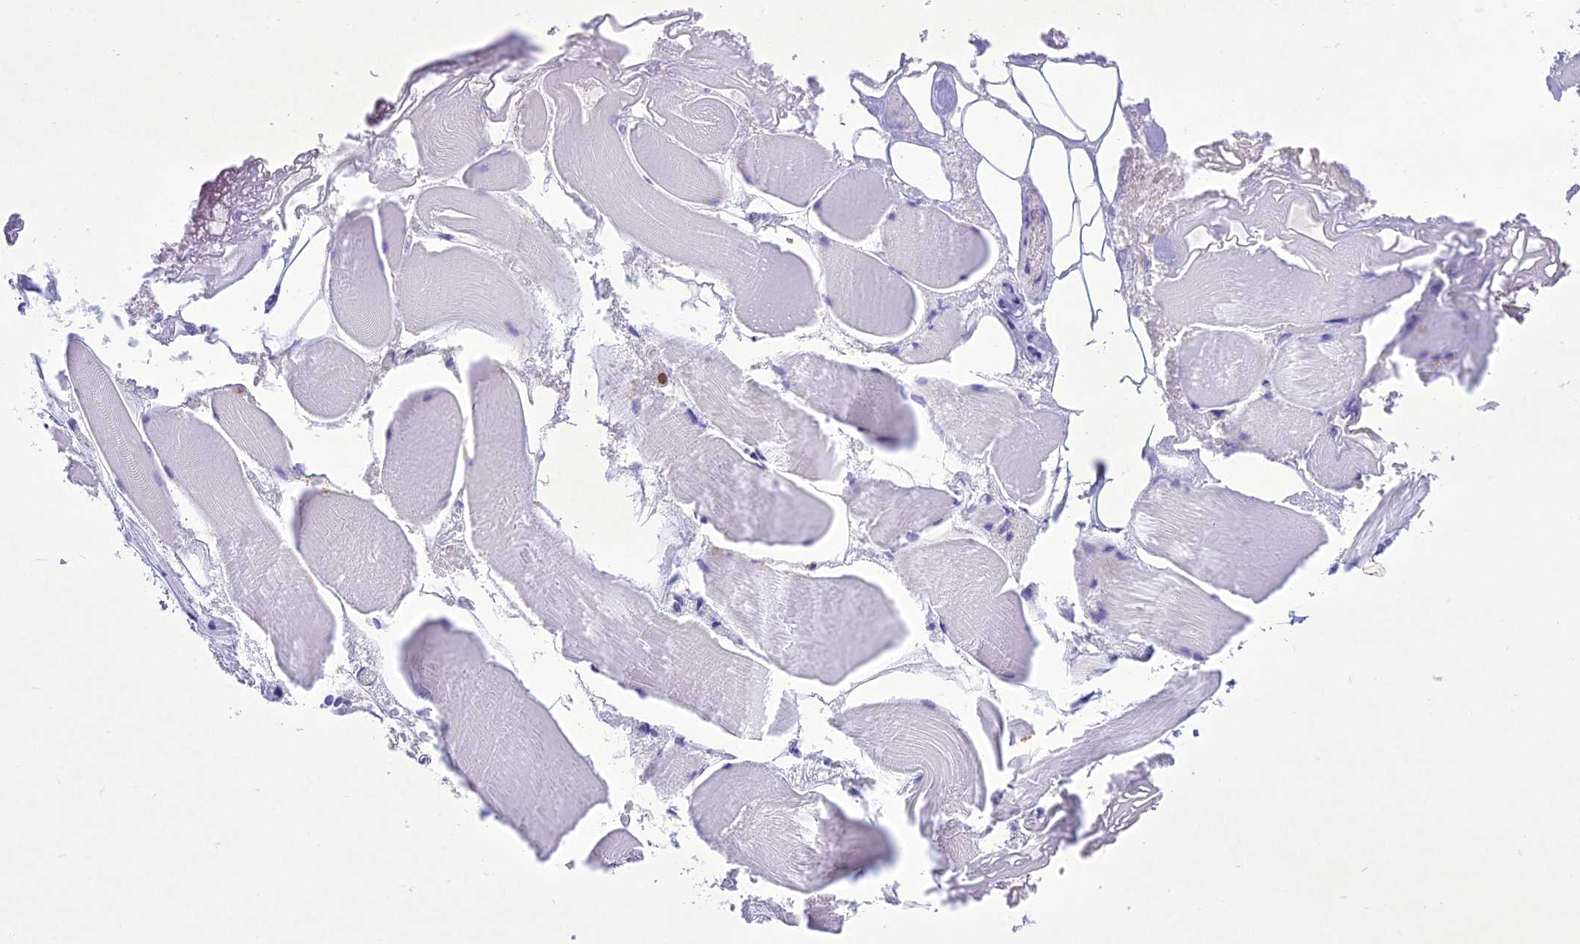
{"staining": {"intensity": "weak", "quantity": "<25%", "location": "cytoplasmic/membranous"}, "tissue": "skeletal muscle", "cell_type": "Myocytes", "image_type": "normal", "snomed": [{"axis": "morphology", "description": "Normal tissue, NOS"}, {"axis": "morphology", "description": "Basal cell carcinoma"}, {"axis": "topography", "description": "Skeletal muscle"}], "caption": "The photomicrograph demonstrates no significant positivity in myocytes of skeletal muscle.", "gene": "SLC13A5", "patient": {"sex": "female", "age": 64}}